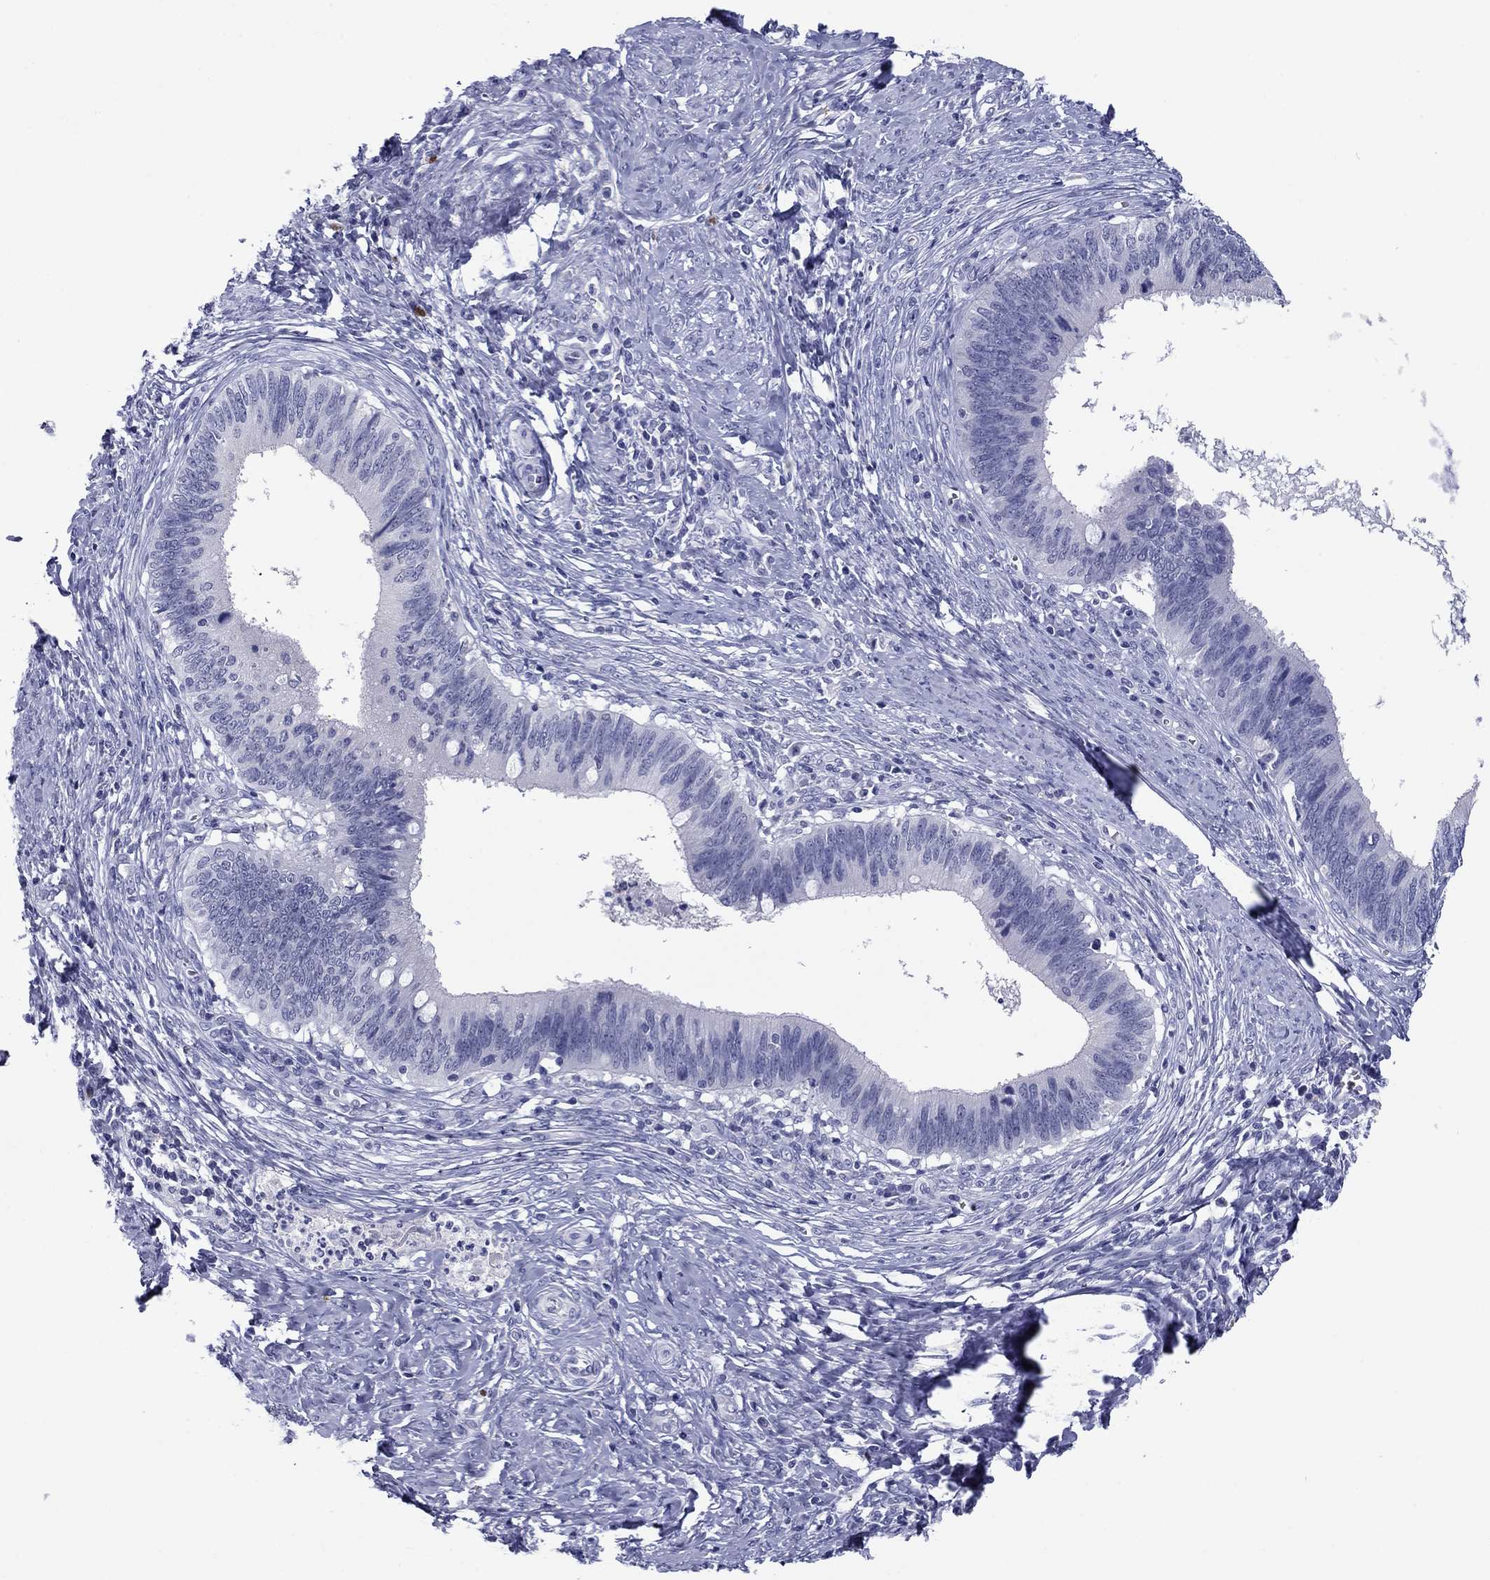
{"staining": {"intensity": "negative", "quantity": "none", "location": "none"}, "tissue": "cervical cancer", "cell_type": "Tumor cells", "image_type": "cancer", "snomed": [{"axis": "morphology", "description": "Adenocarcinoma, NOS"}, {"axis": "topography", "description": "Cervix"}], "caption": "DAB (3,3'-diaminobenzidine) immunohistochemical staining of human cervical cancer exhibits no significant expression in tumor cells. The staining was performed using DAB (3,3'-diaminobenzidine) to visualize the protein expression in brown, while the nuclei were stained in blue with hematoxylin (Magnification: 20x).", "gene": "TCFL5", "patient": {"sex": "female", "age": 42}}